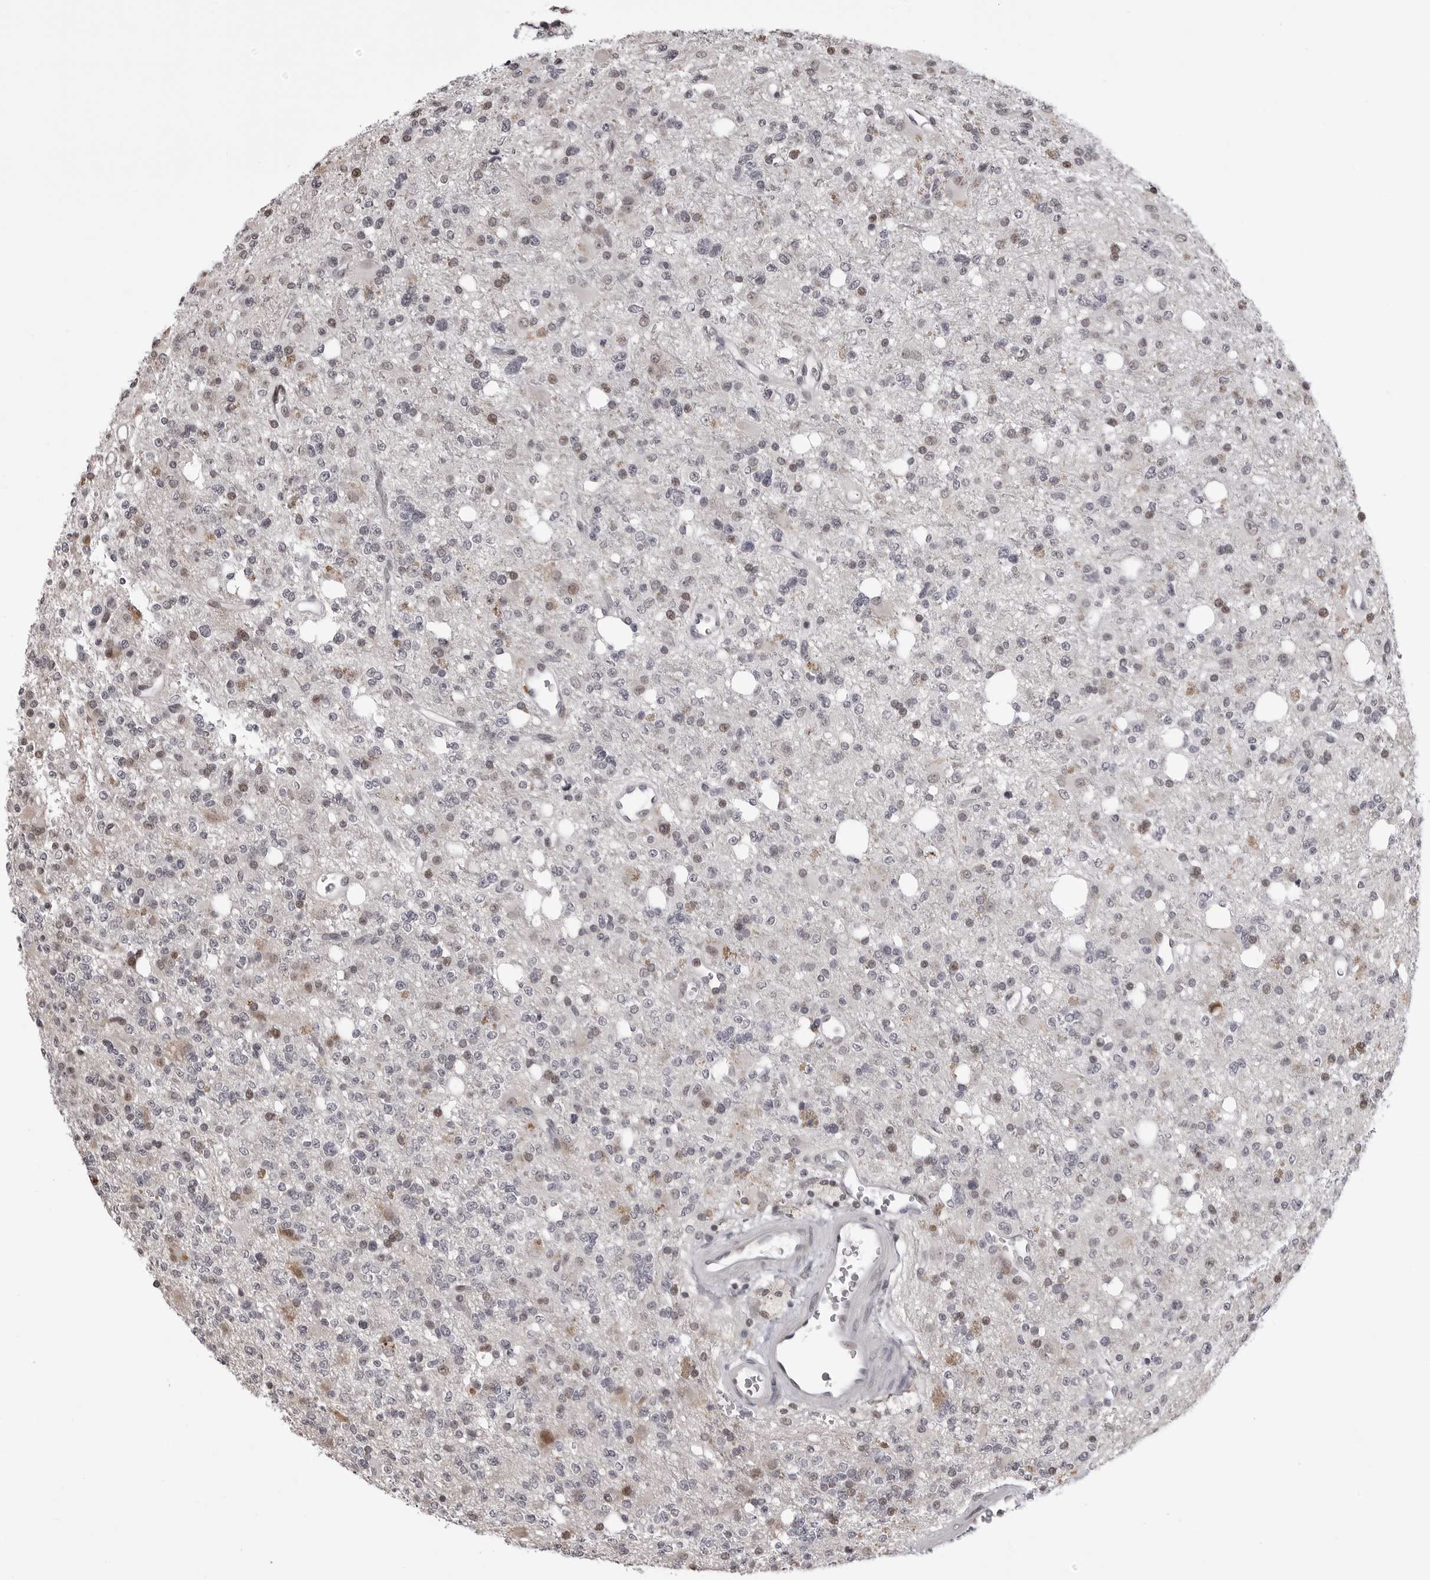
{"staining": {"intensity": "negative", "quantity": "none", "location": "none"}, "tissue": "glioma", "cell_type": "Tumor cells", "image_type": "cancer", "snomed": [{"axis": "morphology", "description": "Glioma, malignant, High grade"}, {"axis": "topography", "description": "Brain"}], "caption": "There is no significant expression in tumor cells of high-grade glioma (malignant).", "gene": "PHF3", "patient": {"sex": "female", "age": 62}}